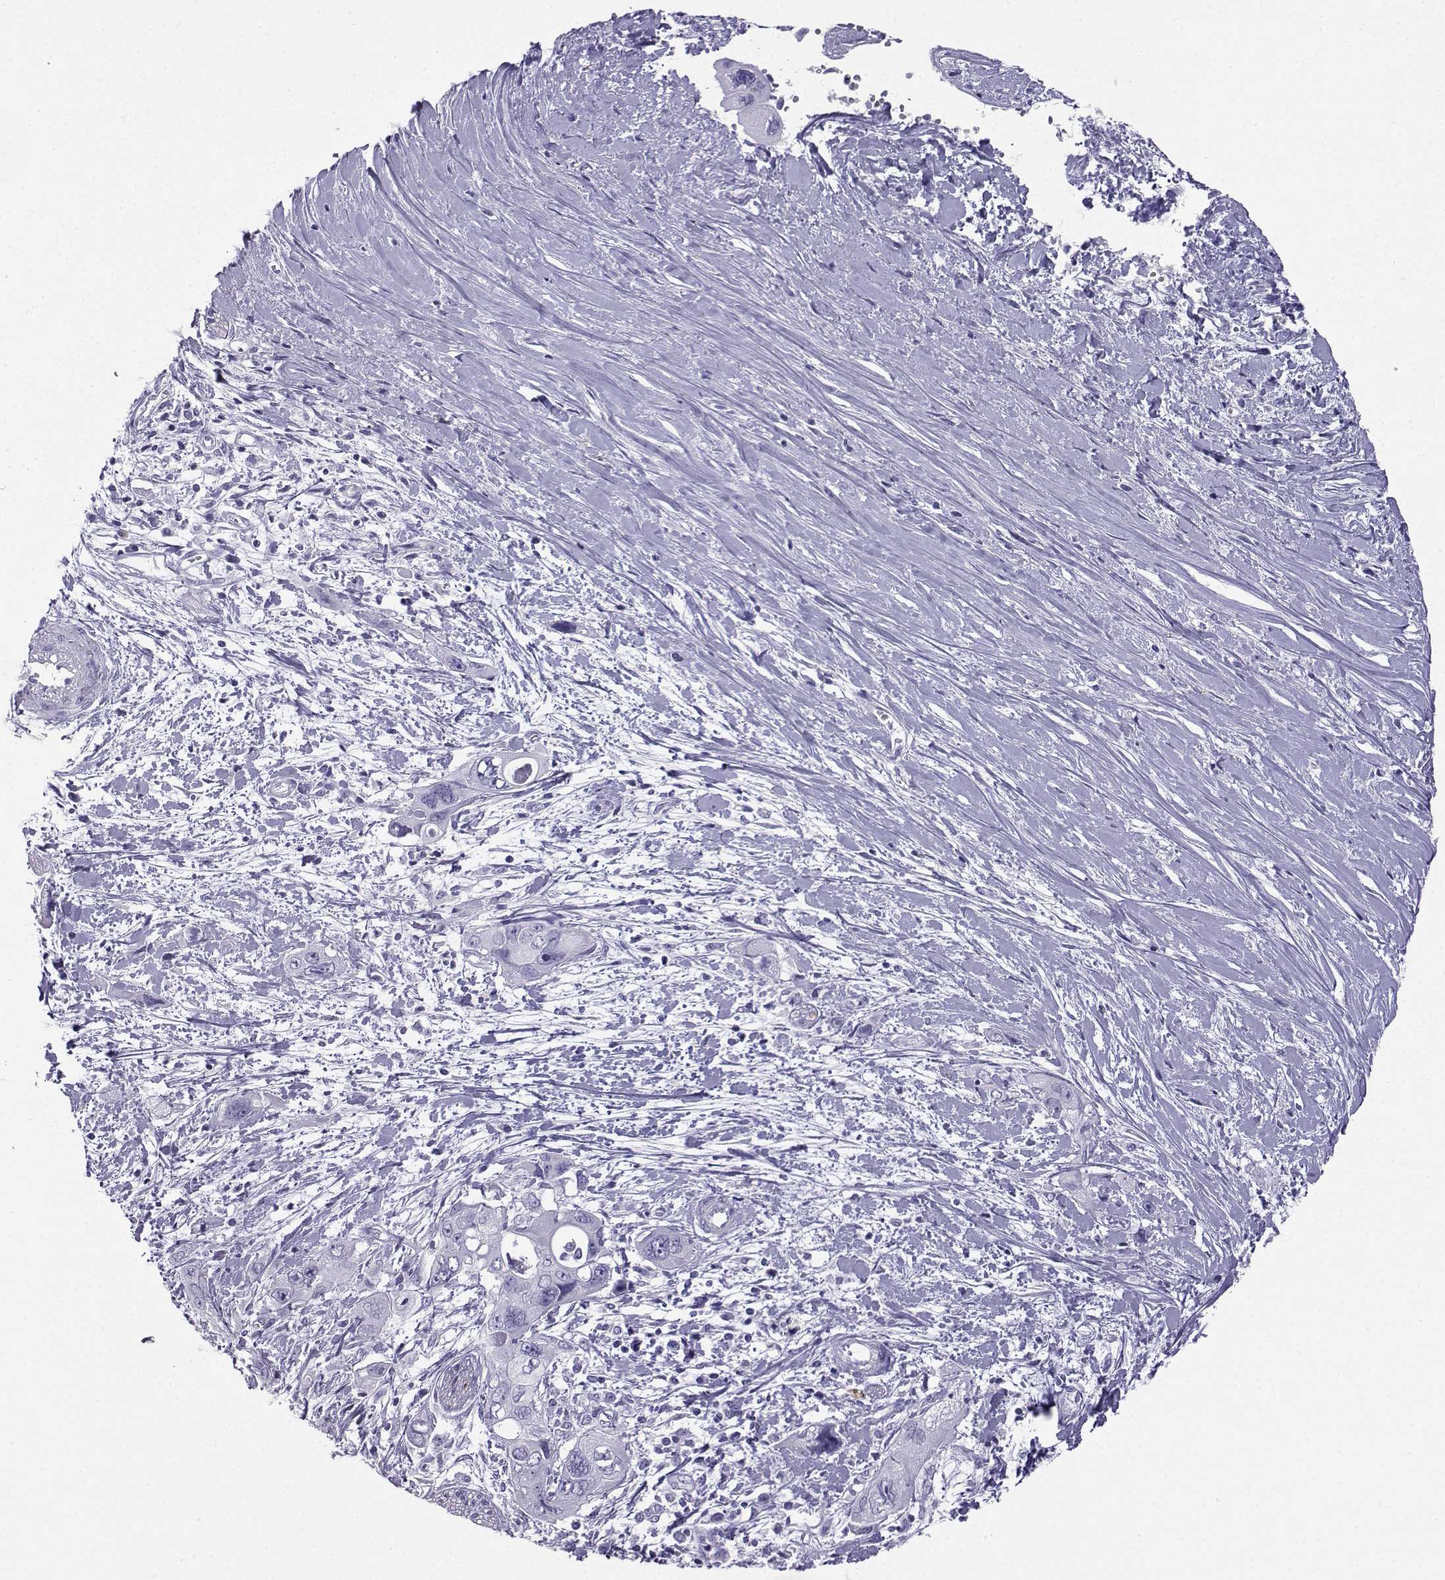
{"staining": {"intensity": "negative", "quantity": "none", "location": "none"}, "tissue": "pancreatic cancer", "cell_type": "Tumor cells", "image_type": "cancer", "snomed": [{"axis": "morphology", "description": "Adenocarcinoma, NOS"}, {"axis": "topography", "description": "Pancreas"}], "caption": "The histopathology image shows no significant expression in tumor cells of adenocarcinoma (pancreatic). (DAB (3,3'-diaminobenzidine) IHC, high magnification).", "gene": "SLC18A2", "patient": {"sex": "male", "age": 47}}